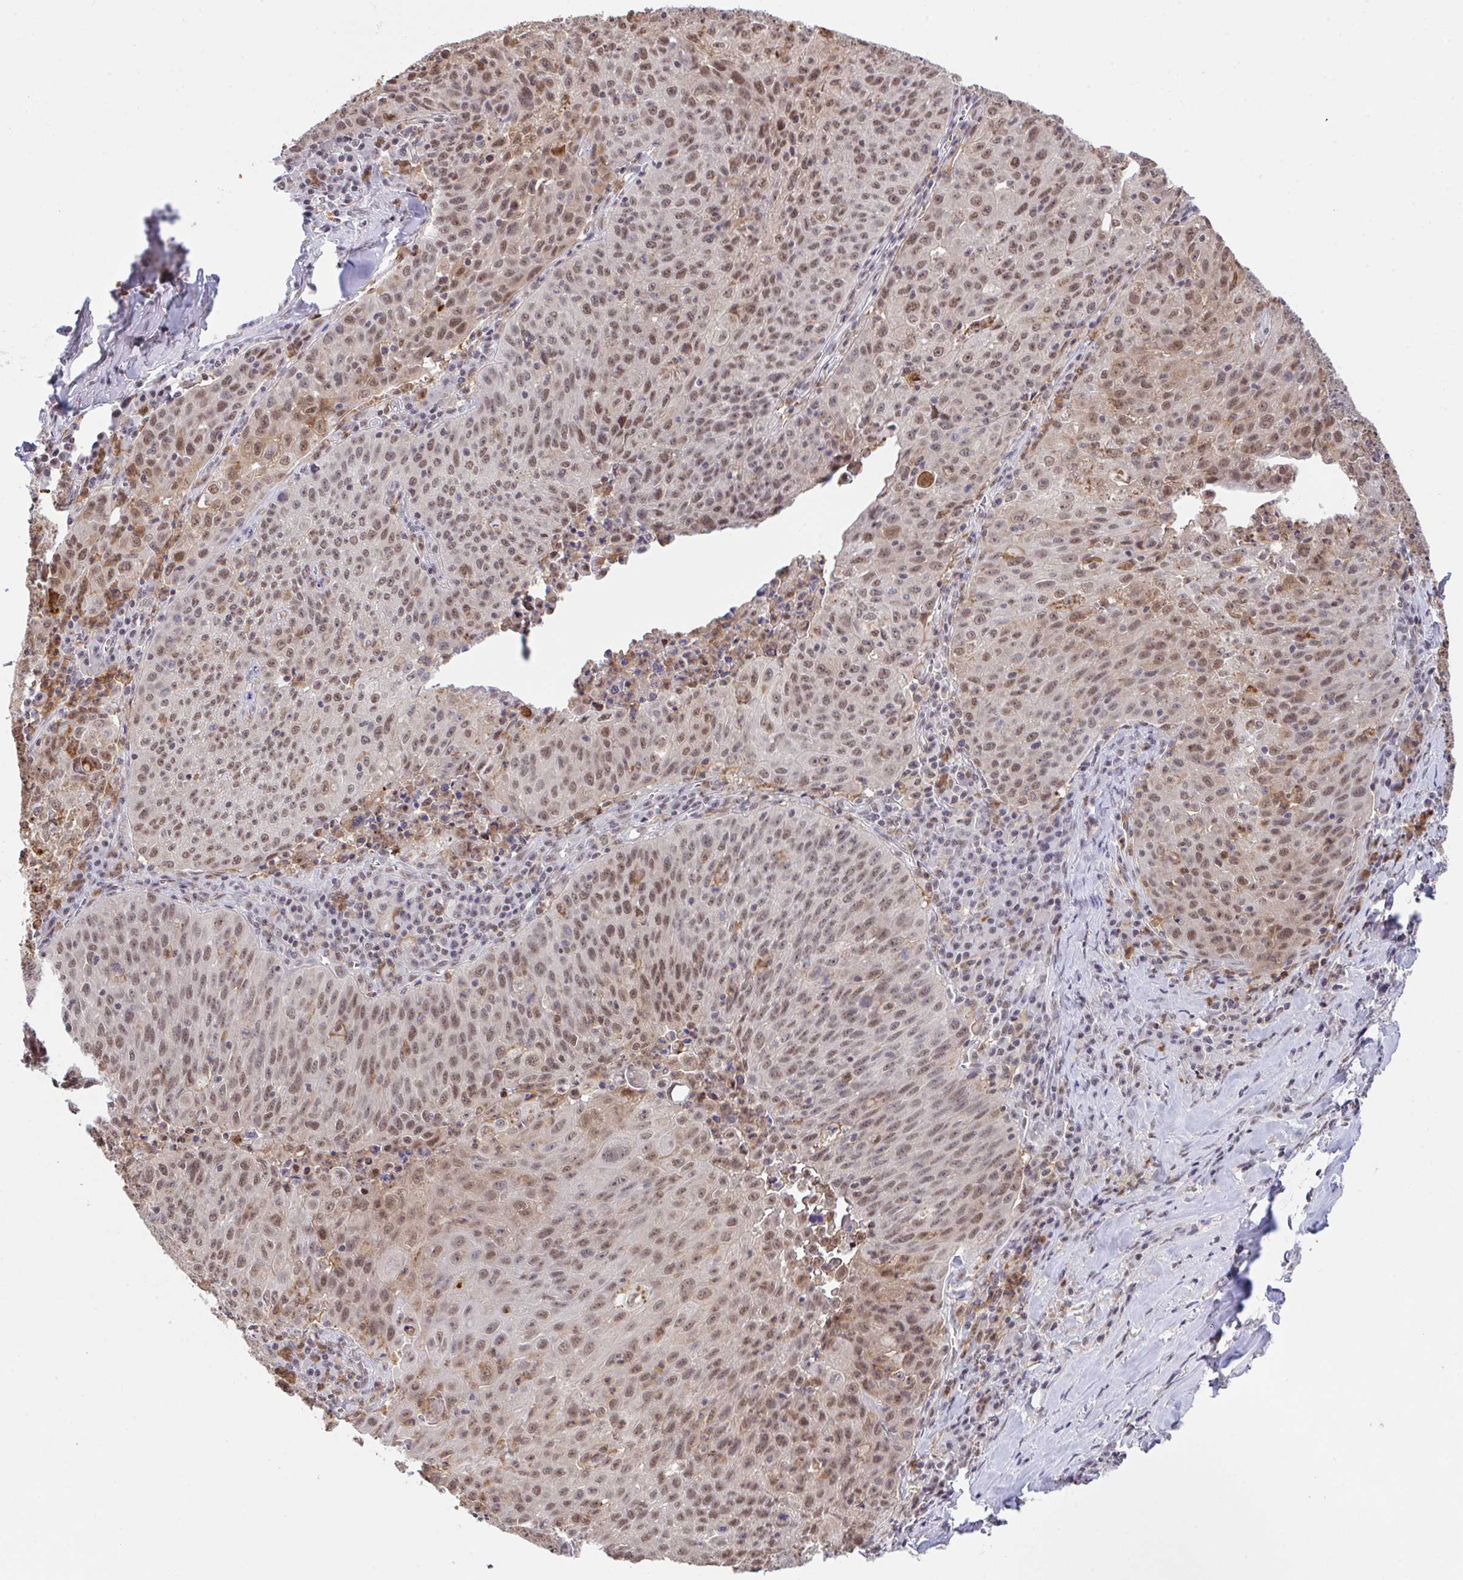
{"staining": {"intensity": "moderate", "quantity": ">75%", "location": "nuclear"}, "tissue": "lung cancer", "cell_type": "Tumor cells", "image_type": "cancer", "snomed": [{"axis": "morphology", "description": "Squamous cell carcinoma, NOS"}, {"axis": "morphology", "description": "Squamous cell carcinoma, metastatic, NOS"}, {"axis": "topography", "description": "Bronchus"}, {"axis": "topography", "description": "Lung"}], "caption": "A micrograph of human lung cancer stained for a protein reveals moderate nuclear brown staining in tumor cells.", "gene": "OR6K3", "patient": {"sex": "male", "age": 62}}